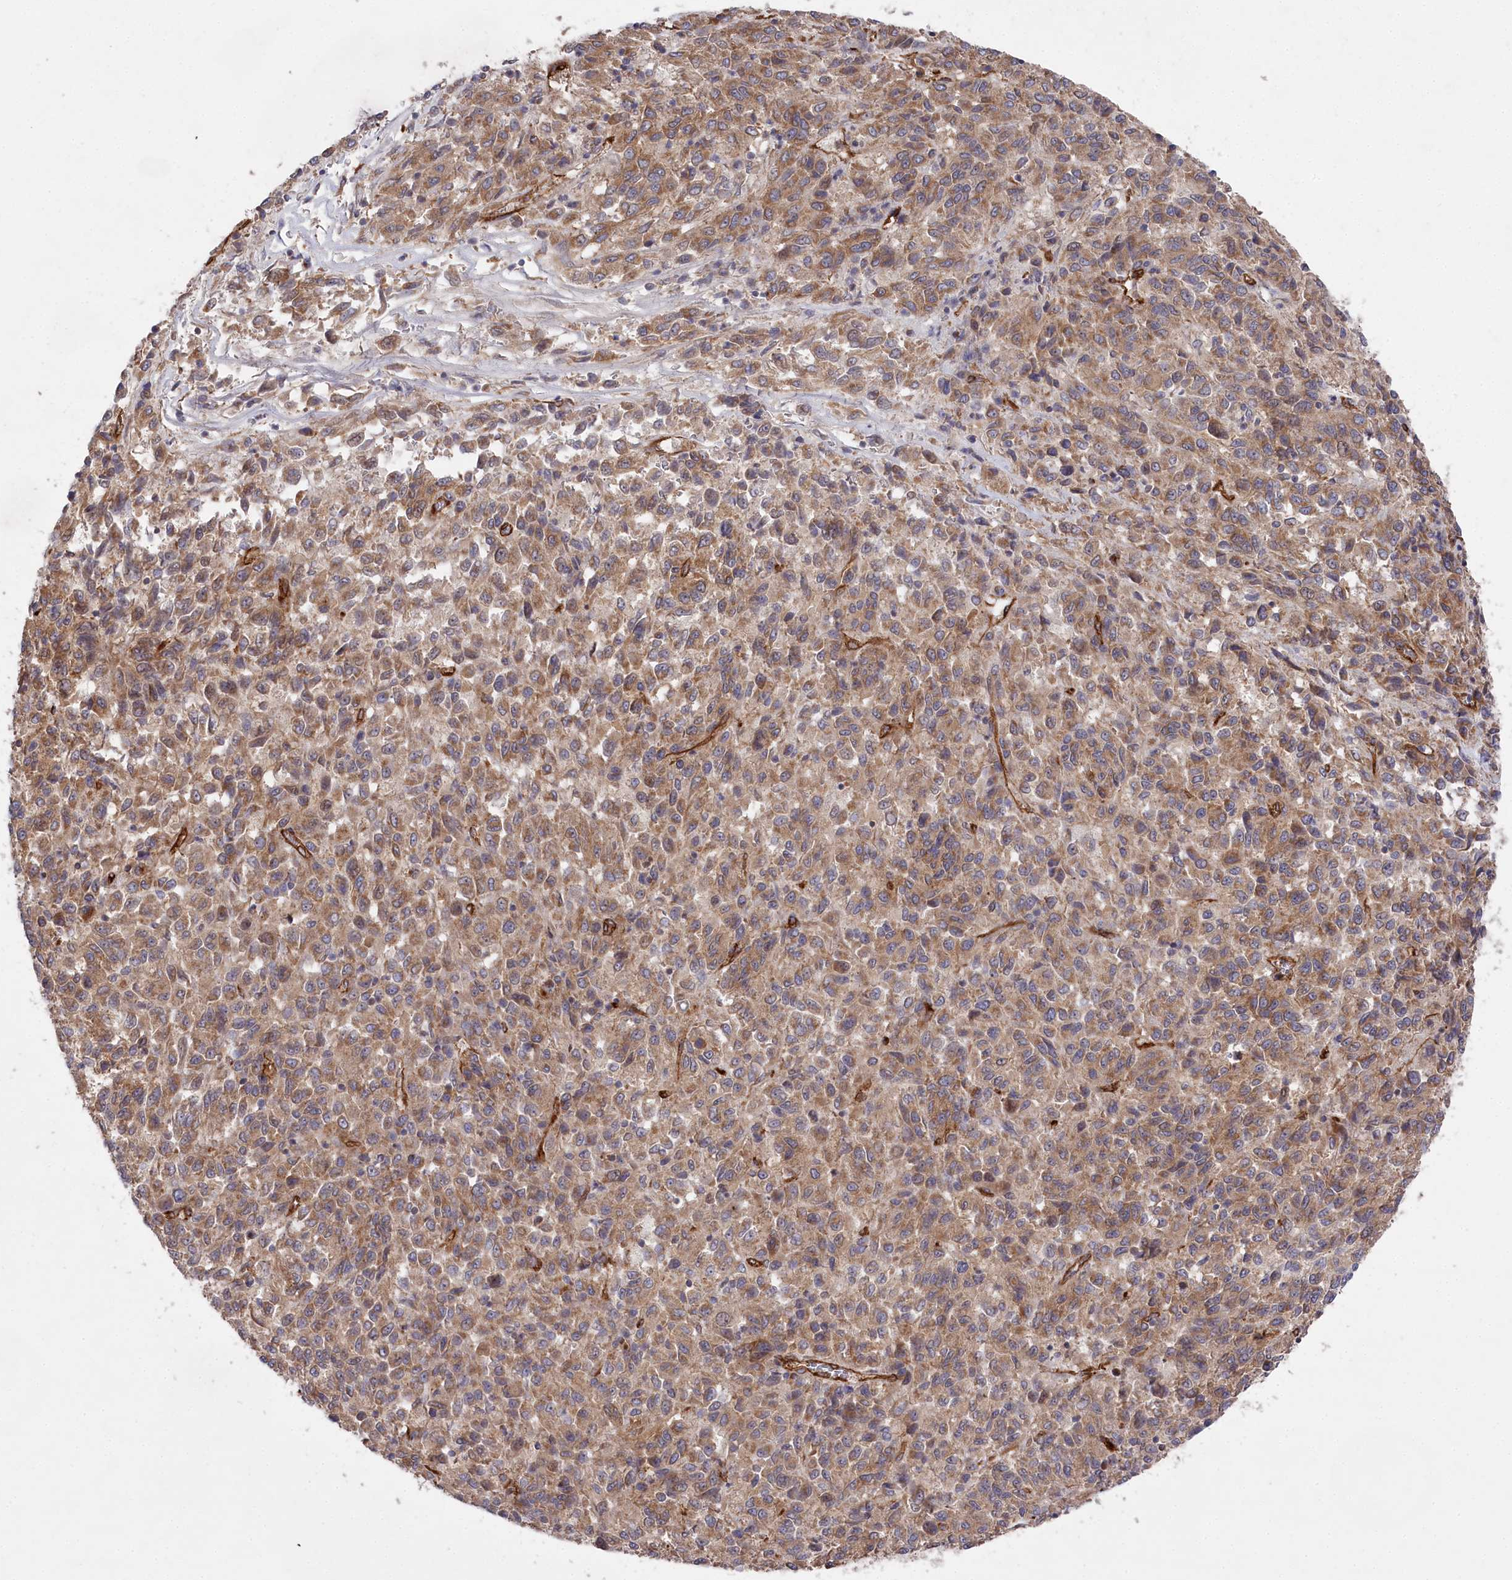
{"staining": {"intensity": "moderate", "quantity": ">75%", "location": "cytoplasmic/membranous"}, "tissue": "melanoma", "cell_type": "Tumor cells", "image_type": "cancer", "snomed": [{"axis": "morphology", "description": "Malignant melanoma, Metastatic site"}, {"axis": "topography", "description": "Lung"}], "caption": "Human melanoma stained with a brown dye demonstrates moderate cytoplasmic/membranous positive positivity in about >75% of tumor cells.", "gene": "MTPAP", "patient": {"sex": "male", "age": 64}}